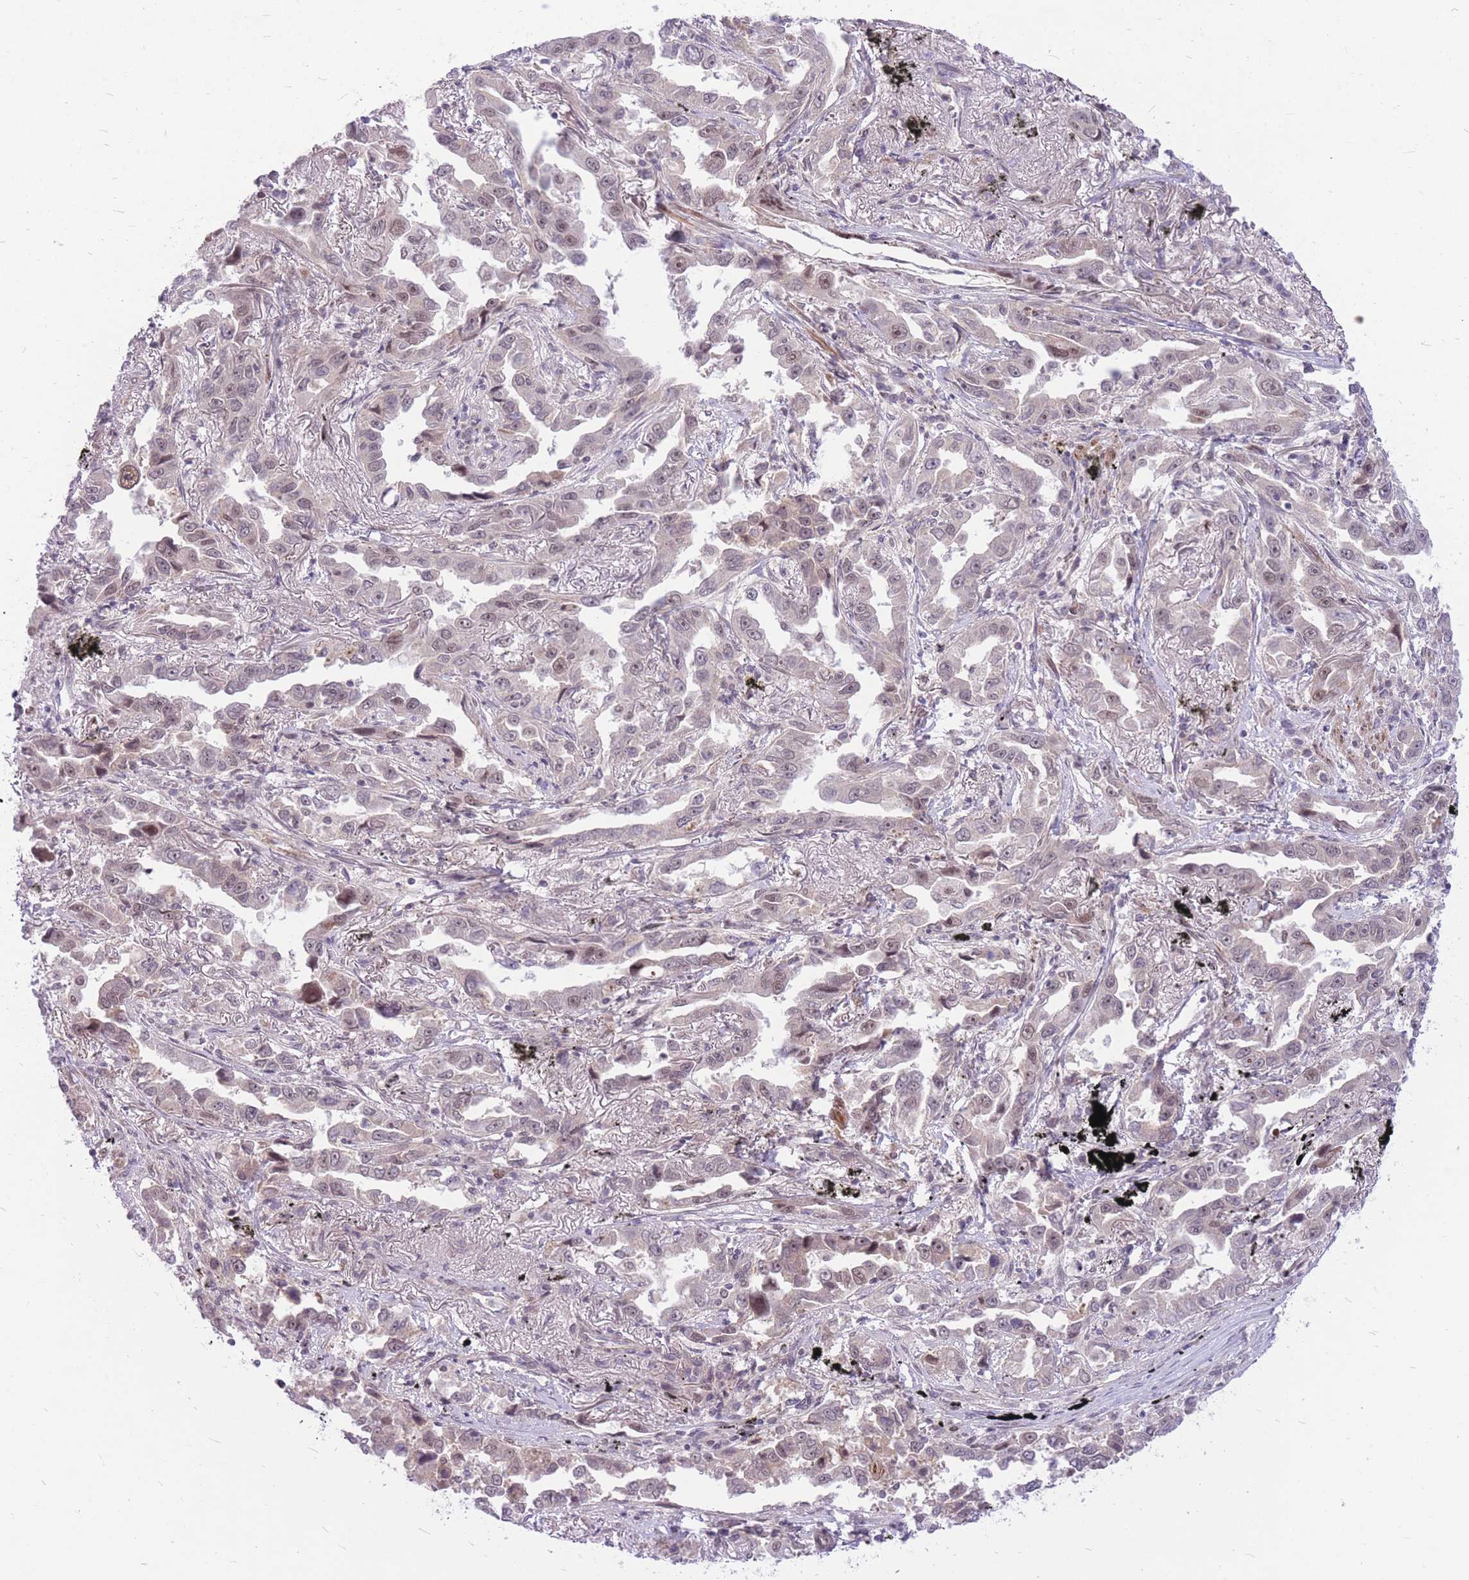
{"staining": {"intensity": "negative", "quantity": "none", "location": "none"}, "tissue": "lung cancer", "cell_type": "Tumor cells", "image_type": "cancer", "snomed": [{"axis": "morphology", "description": "Adenocarcinoma, NOS"}, {"axis": "topography", "description": "Lung"}], "caption": "DAB immunohistochemical staining of human lung adenocarcinoma demonstrates no significant expression in tumor cells. (IHC, brightfield microscopy, high magnification).", "gene": "ERCC2", "patient": {"sex": "male", "age": 67}}